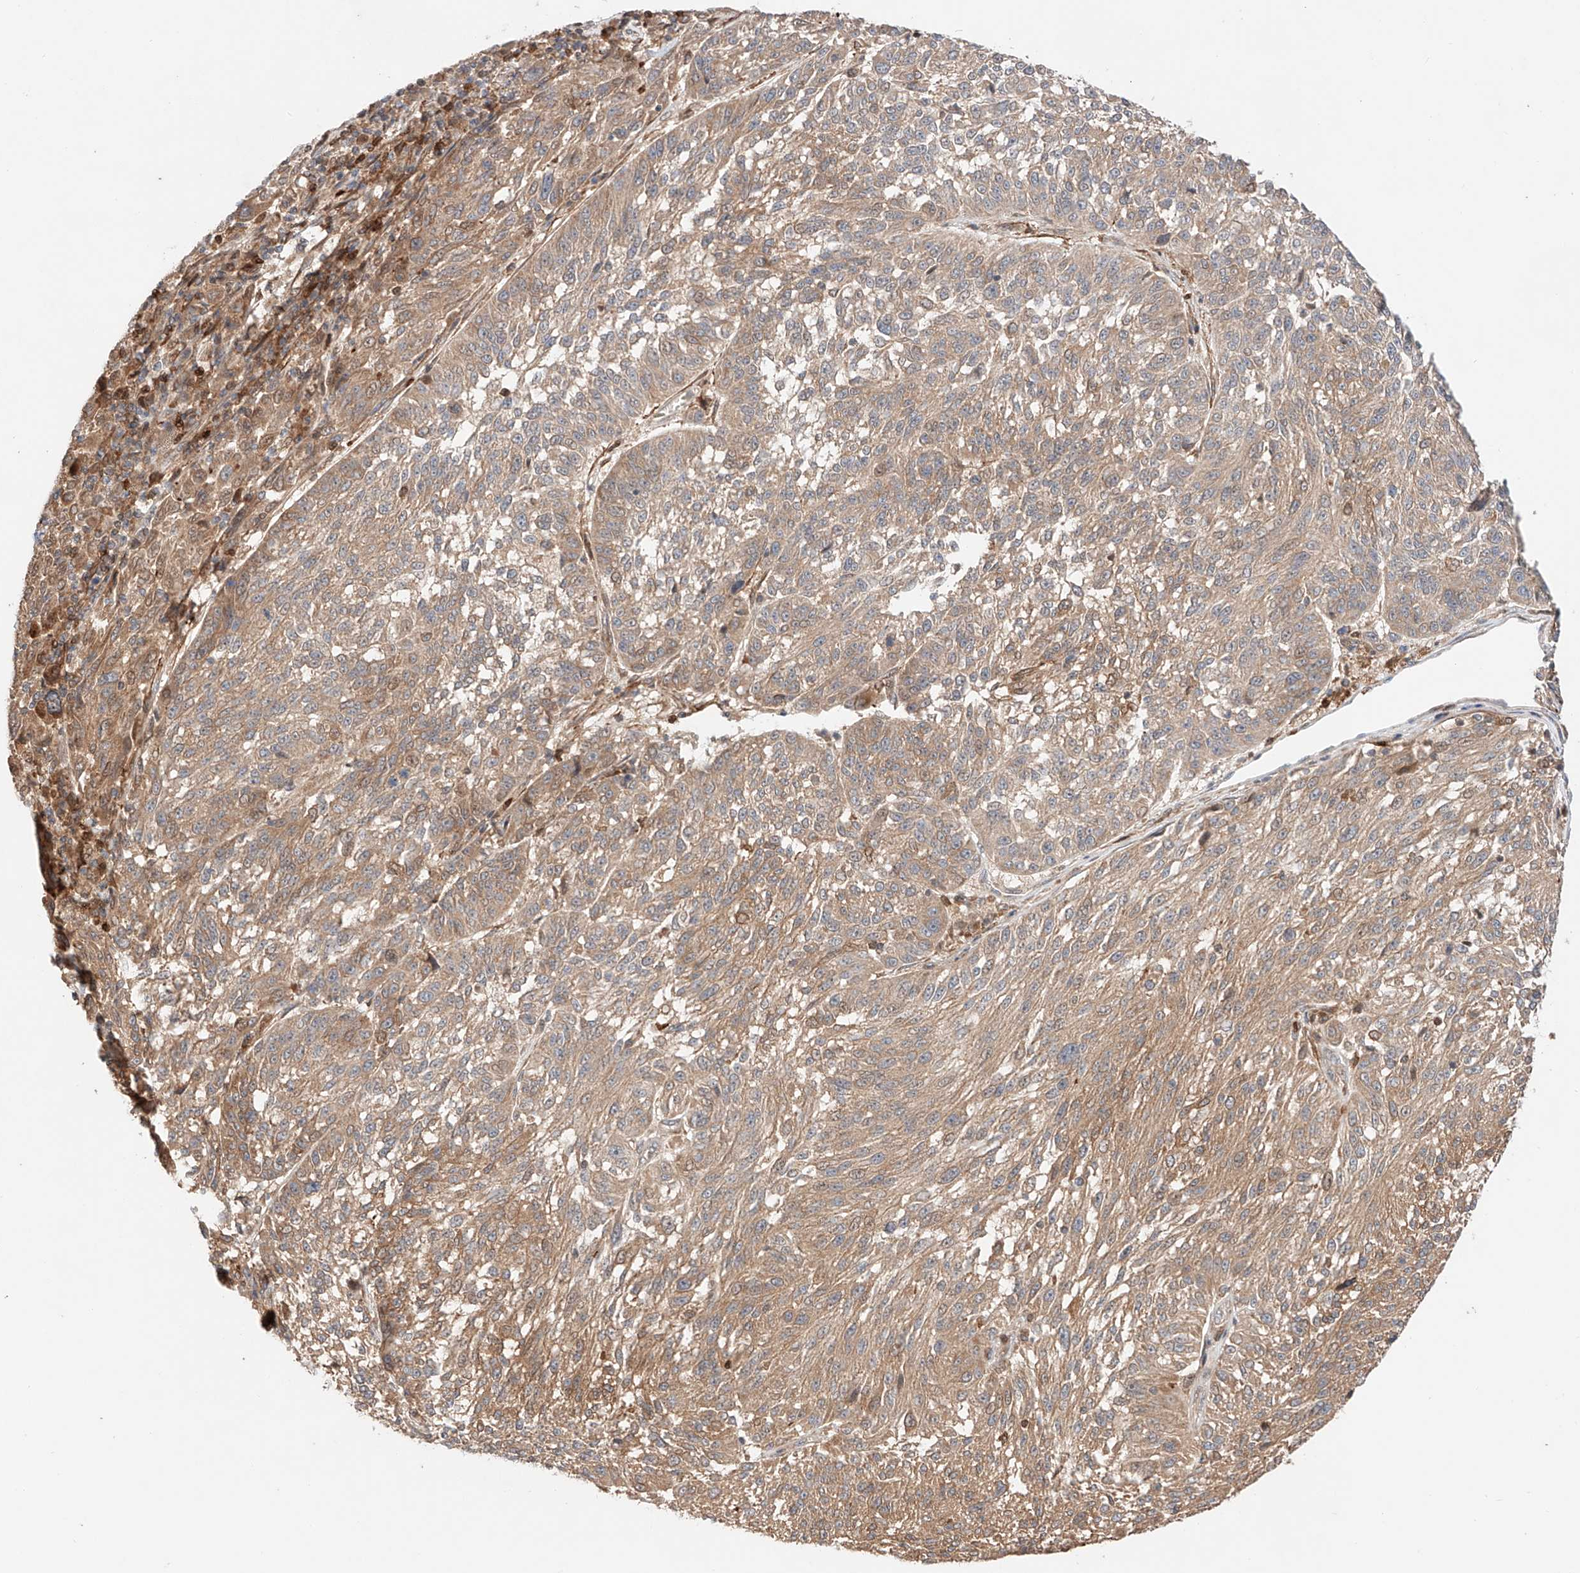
{"staining": {"intensity": "moderate", "quantity": ">75%", "location": "cytoplasmic/membranous"}, "tissue": "melanoma", "cell_type": "Tumor cells", "image_type": "cancer", "snomed": [{"axis": "morphology", "description": "Malignant melanoma, NOS"}, {"axis": "topography", "description": "Skin"}], "caption": "Approximately >75% of tumor cells in melanoma demonstrate moderate cytoplasmic/membranous protein expression as visualized by brown immunohistochemical staining.", "gene": "IGSF22", "patient": {"sex": "male", "age": 53}}